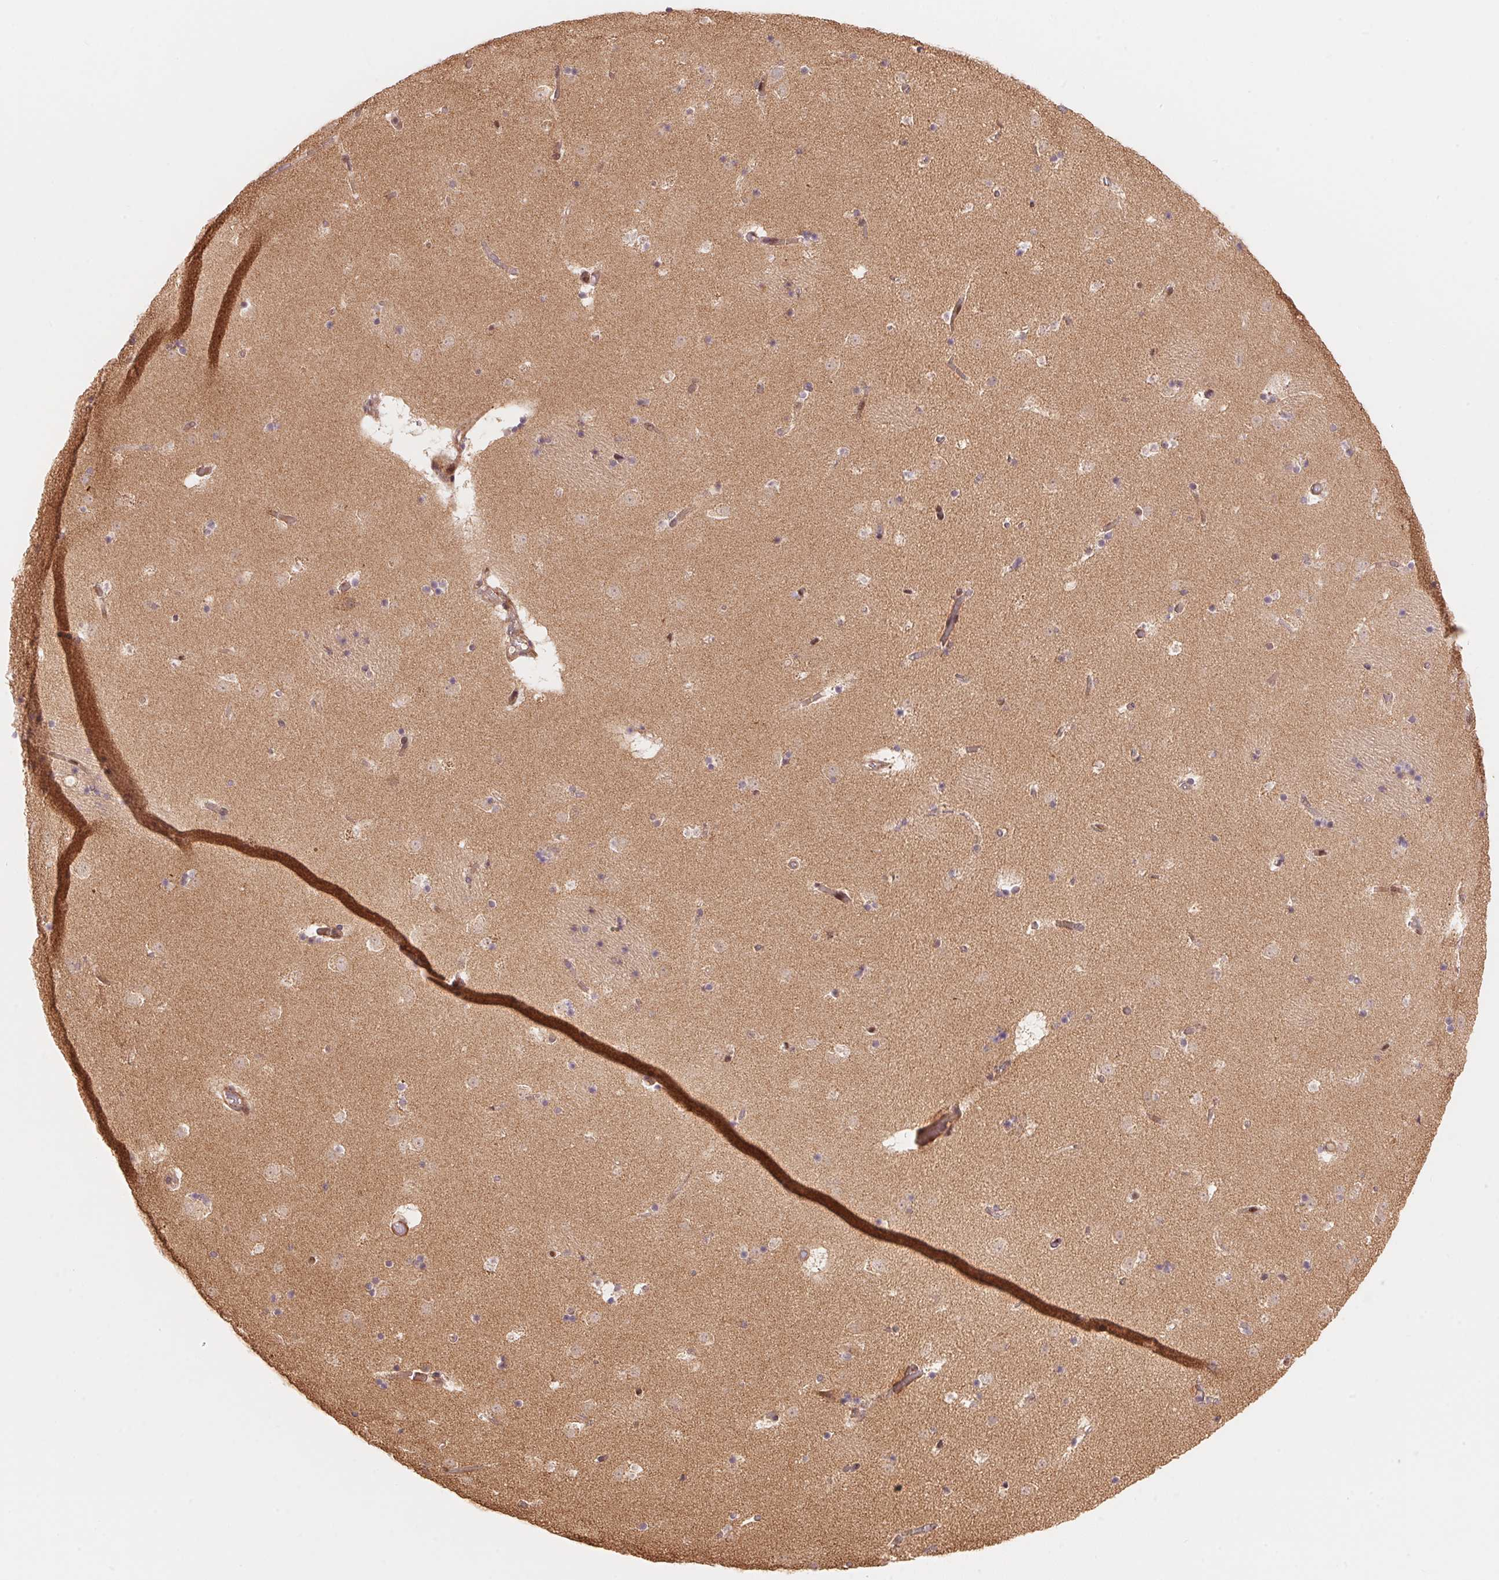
{"staining": {"intensity": "weak", "quantity": "<25%", "location": "cytoplasmic/membranous"}, "tissue": "caudate", "cell_type": "Glial cells", "image_type": "normal", "snomed": [{"axis": "morphology", "description": "Normal tissue, NOS"}, {"axis": "topography", "description": "Lateral ventricle wall"}], "caption": "A high-resolution image shows immunohistochemistry staining of unremarkable caudate, which demonstrates no significant staining in glial cells. (DAB (3,3'-diaminobenzidine) immunohistochemistry, high magnification).", "gene": "TNIP2", "patient": {"sex": "female", "age": 42}}